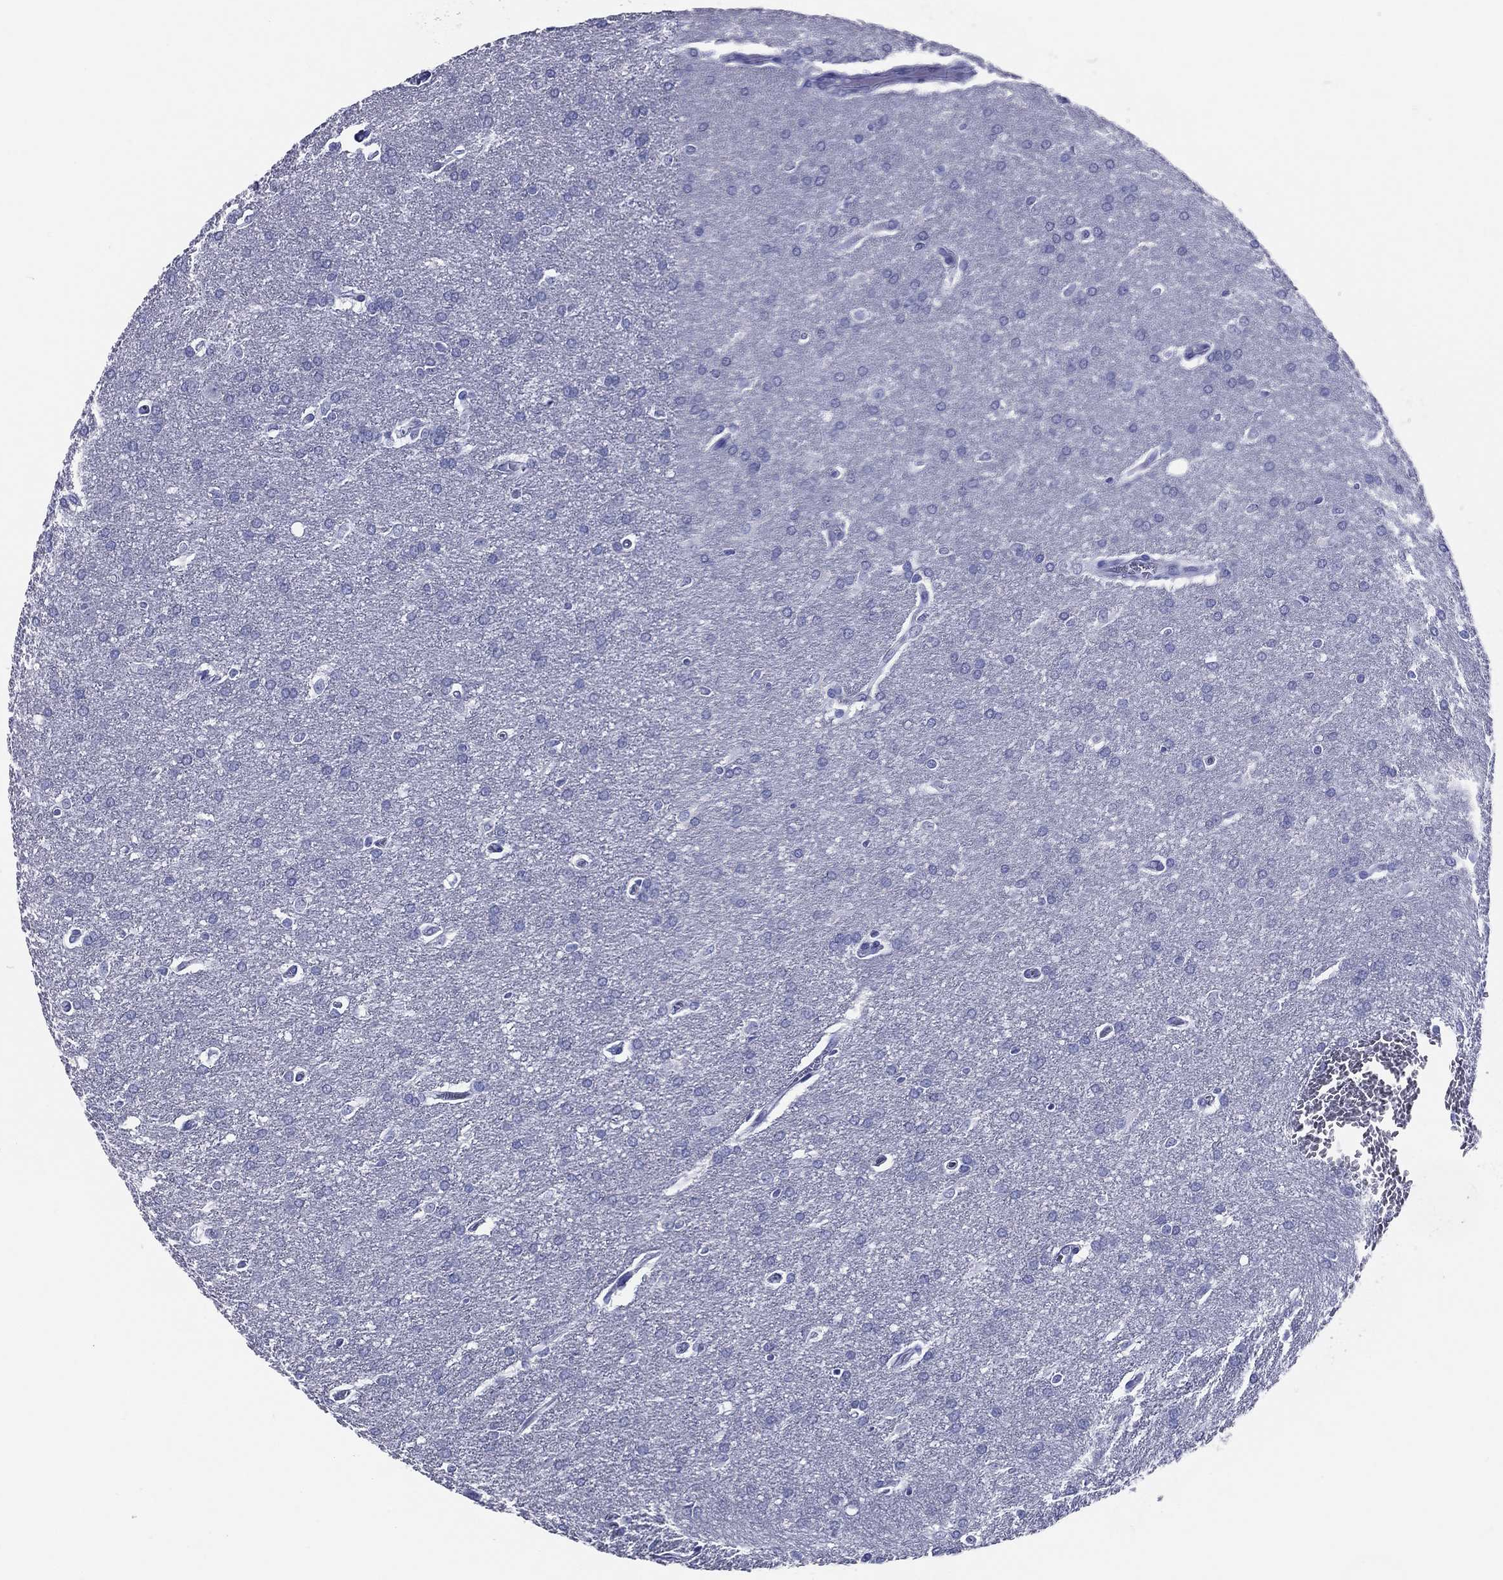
{"staining": {"intensity": "negative", "quantity": "none", "location": "none"}, "tissue": "glioma", "cell_type": "Tumor cells", "image_type": "cancer", "snomed": [{"axis": "morphology", "description": "Glioma, malignant, Low grade"}, {"axis": "topography", "description": "Brain"}], "caption": "Glioma stained for a protein using immunohistochemistry demonstrates no positivity tumor cells.", "gene": "ACE2", "patient": {"sex": "female", "age": 32}}